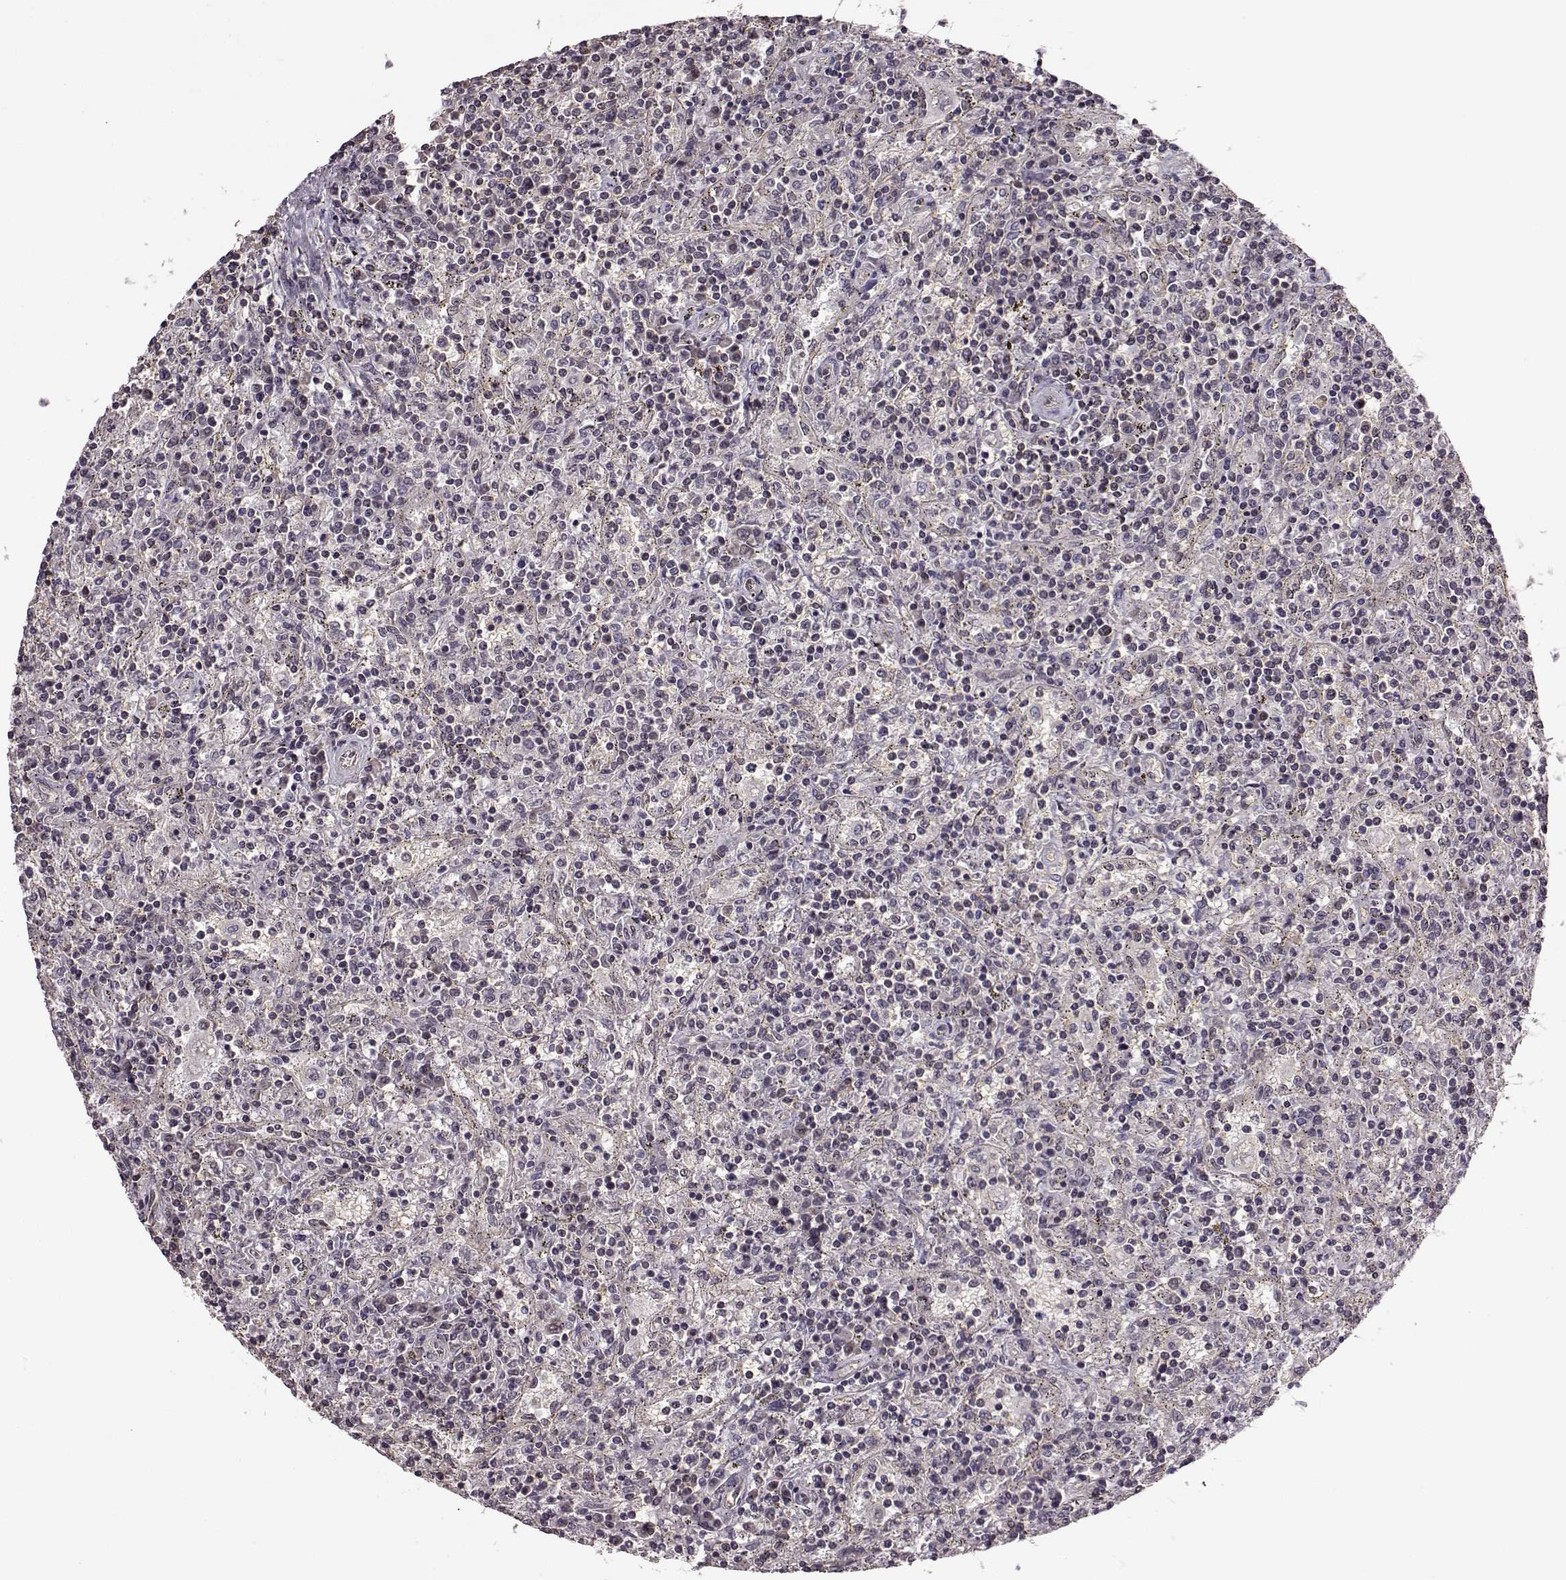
{"staining": {"intensity": "negative", "quantity": "none", "location": "none"}, "tissue": "lymphoma", "cell_type": "Tumor cells", "image_type": "cancer", "snomed": [{"axis": "morphology", "description": "Malignant lymphoma, non-Hodgkin's type, Low grade"}, {"axis": "topography", "description": "Spleen"}], "caption": "This micrograph is of low-grade malignant lymphoma, non-Hodgkin's type stained with IHC to label a protein in brown with the nuclei are counter-stained blue. There is no positivity in tumor cells.", "gene": "FTO", "patient": {"sex": "male", "age": 62}}